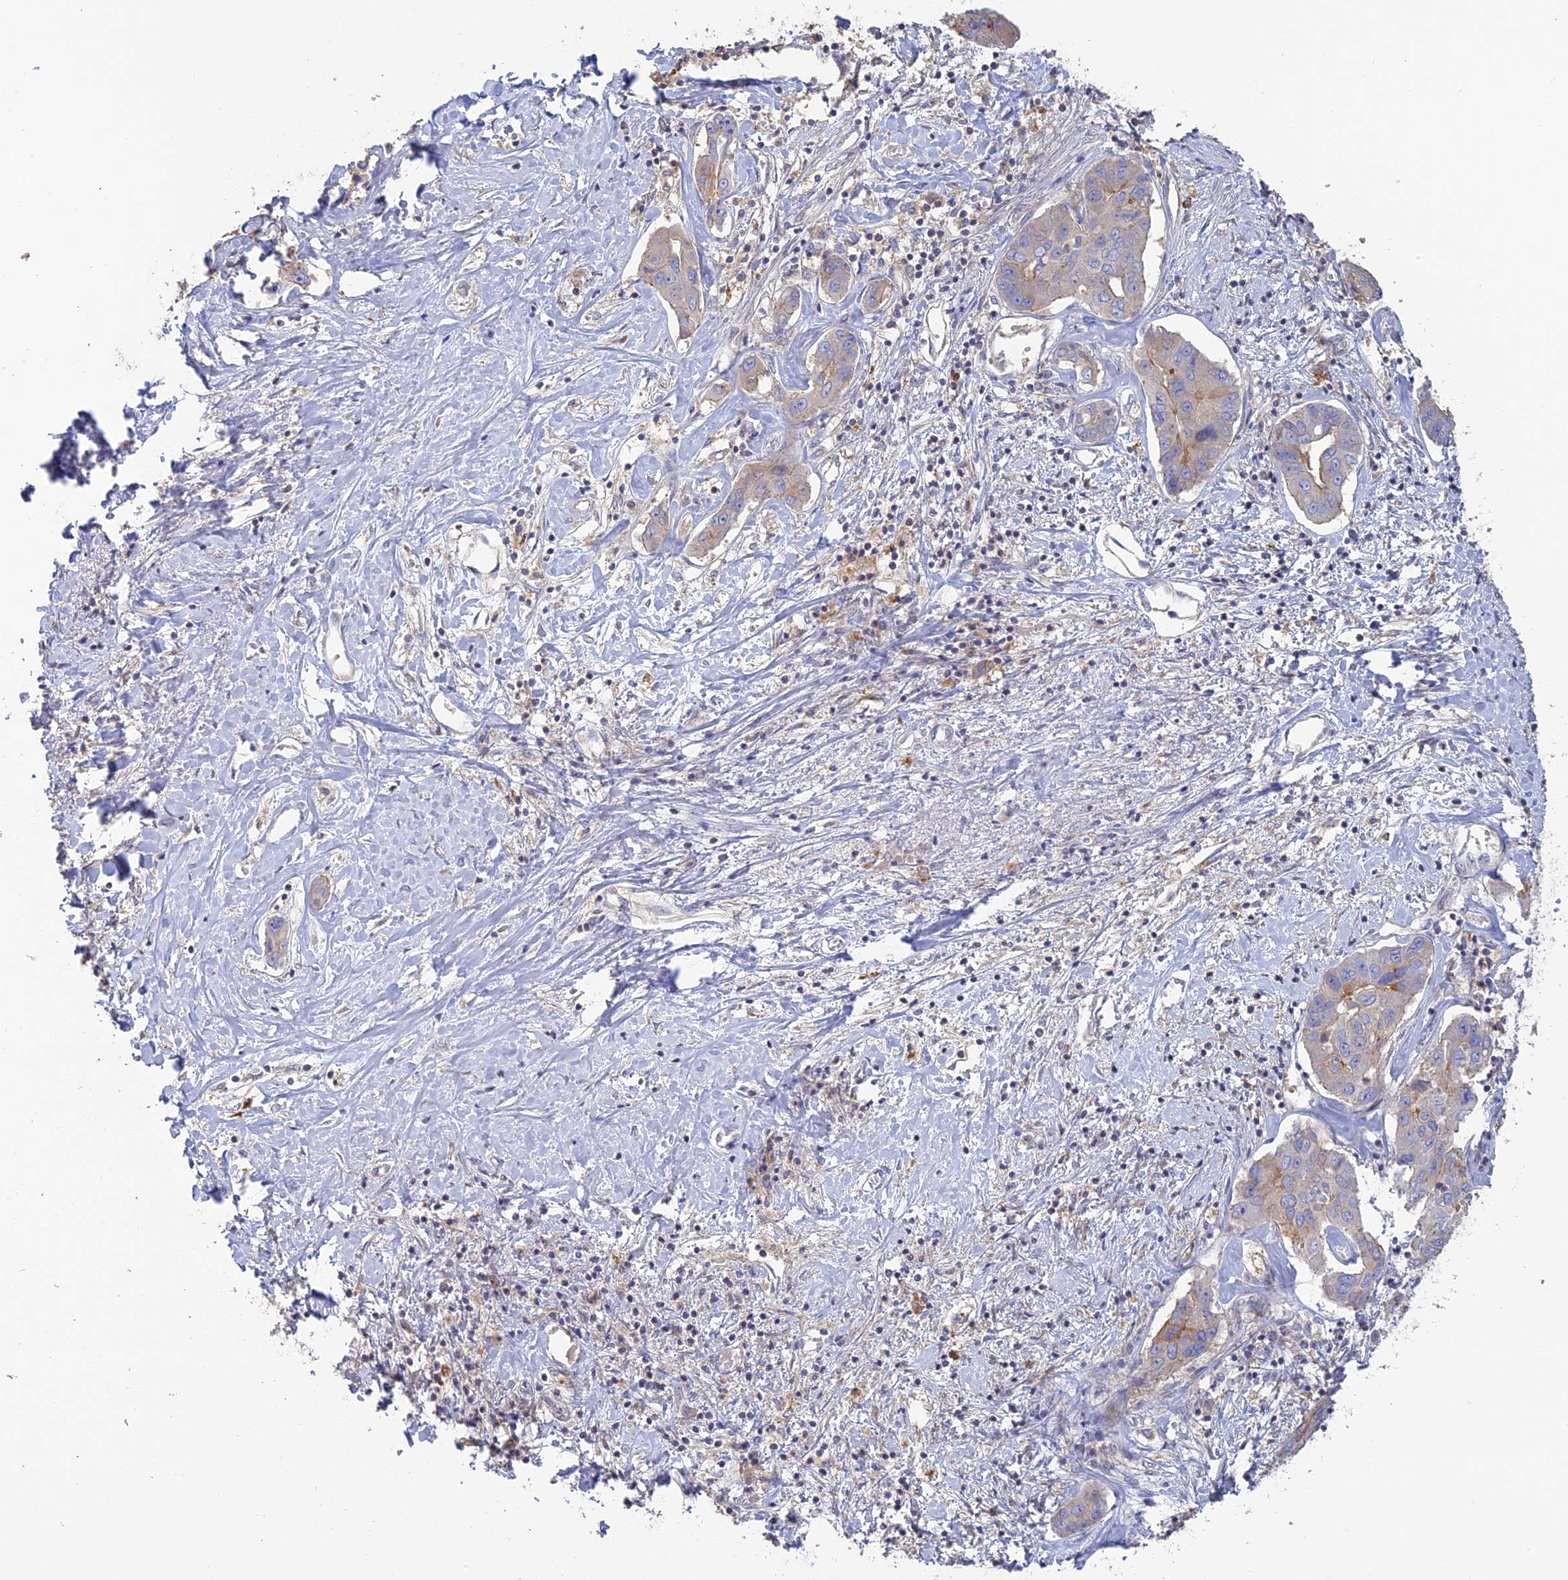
{"staining": {"intensity": "moderate", "quantity": "<25%", "location": "cytoplasmic/membranous"}, "tissue": "liver cancer", "cell_type": "Tumor cells", "image_type": "cancer", "snomed": [{"axis": "morphology", "description": "Cholangiocarcinoma"}, {"axis": "topography", "description": "Liver"}], "caption": "DAB (3,3'-diaminobenzidine) immunohistochemical staining of human liver cancer (cholangiocarcinoma) demonstrates moderate cytoplasmic/membranous protein positivity in about <25% of tumor cells.", "gene": "SFT2D2", "patient": {"sex": "male", "age": 59}}